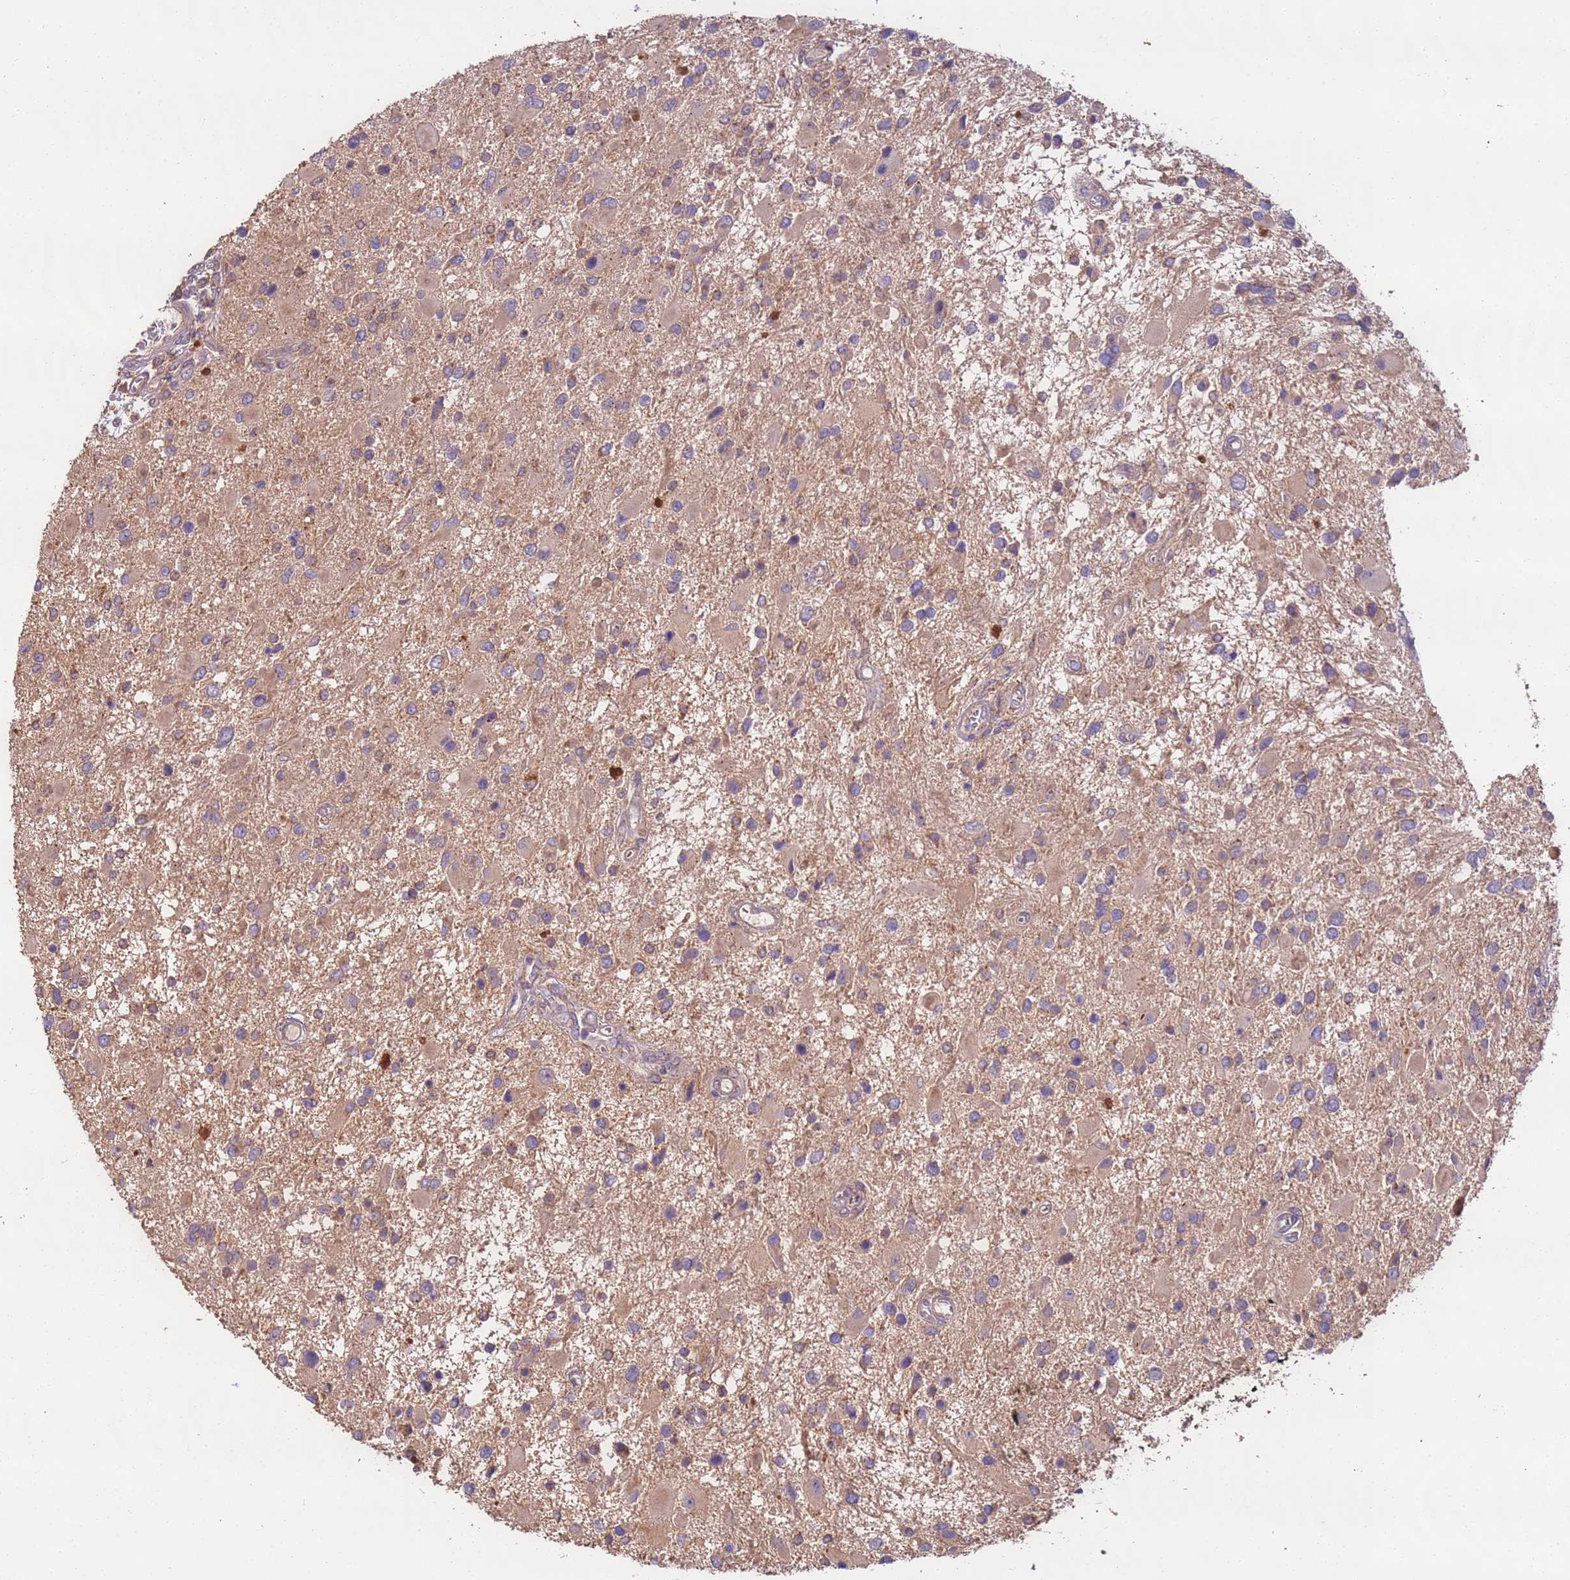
{"staining": {"intensity": "moderate", "quantity": ">75%", "location": "cytoplasmic/membranous"}, "tissue": "glioma", "cell_type": "Tumor cells", "image_type": "cancer", "snomed": [{"axis": "morphology", "description": "Glioma, malignant, High grade"}, {"axis": "topography", "description": "Brain"}], "caption": "This micrograph displays malignant high-grade glioma stained with immunohistochemistry (IHC) to label a protein in brown. The cytoplasmic/membranous of tumor cells show moderate positivity for the protein. Nuclei are counter-stained blue.", "gene": "TIGAR", "patient": {"sex": "male", "age": 53}}